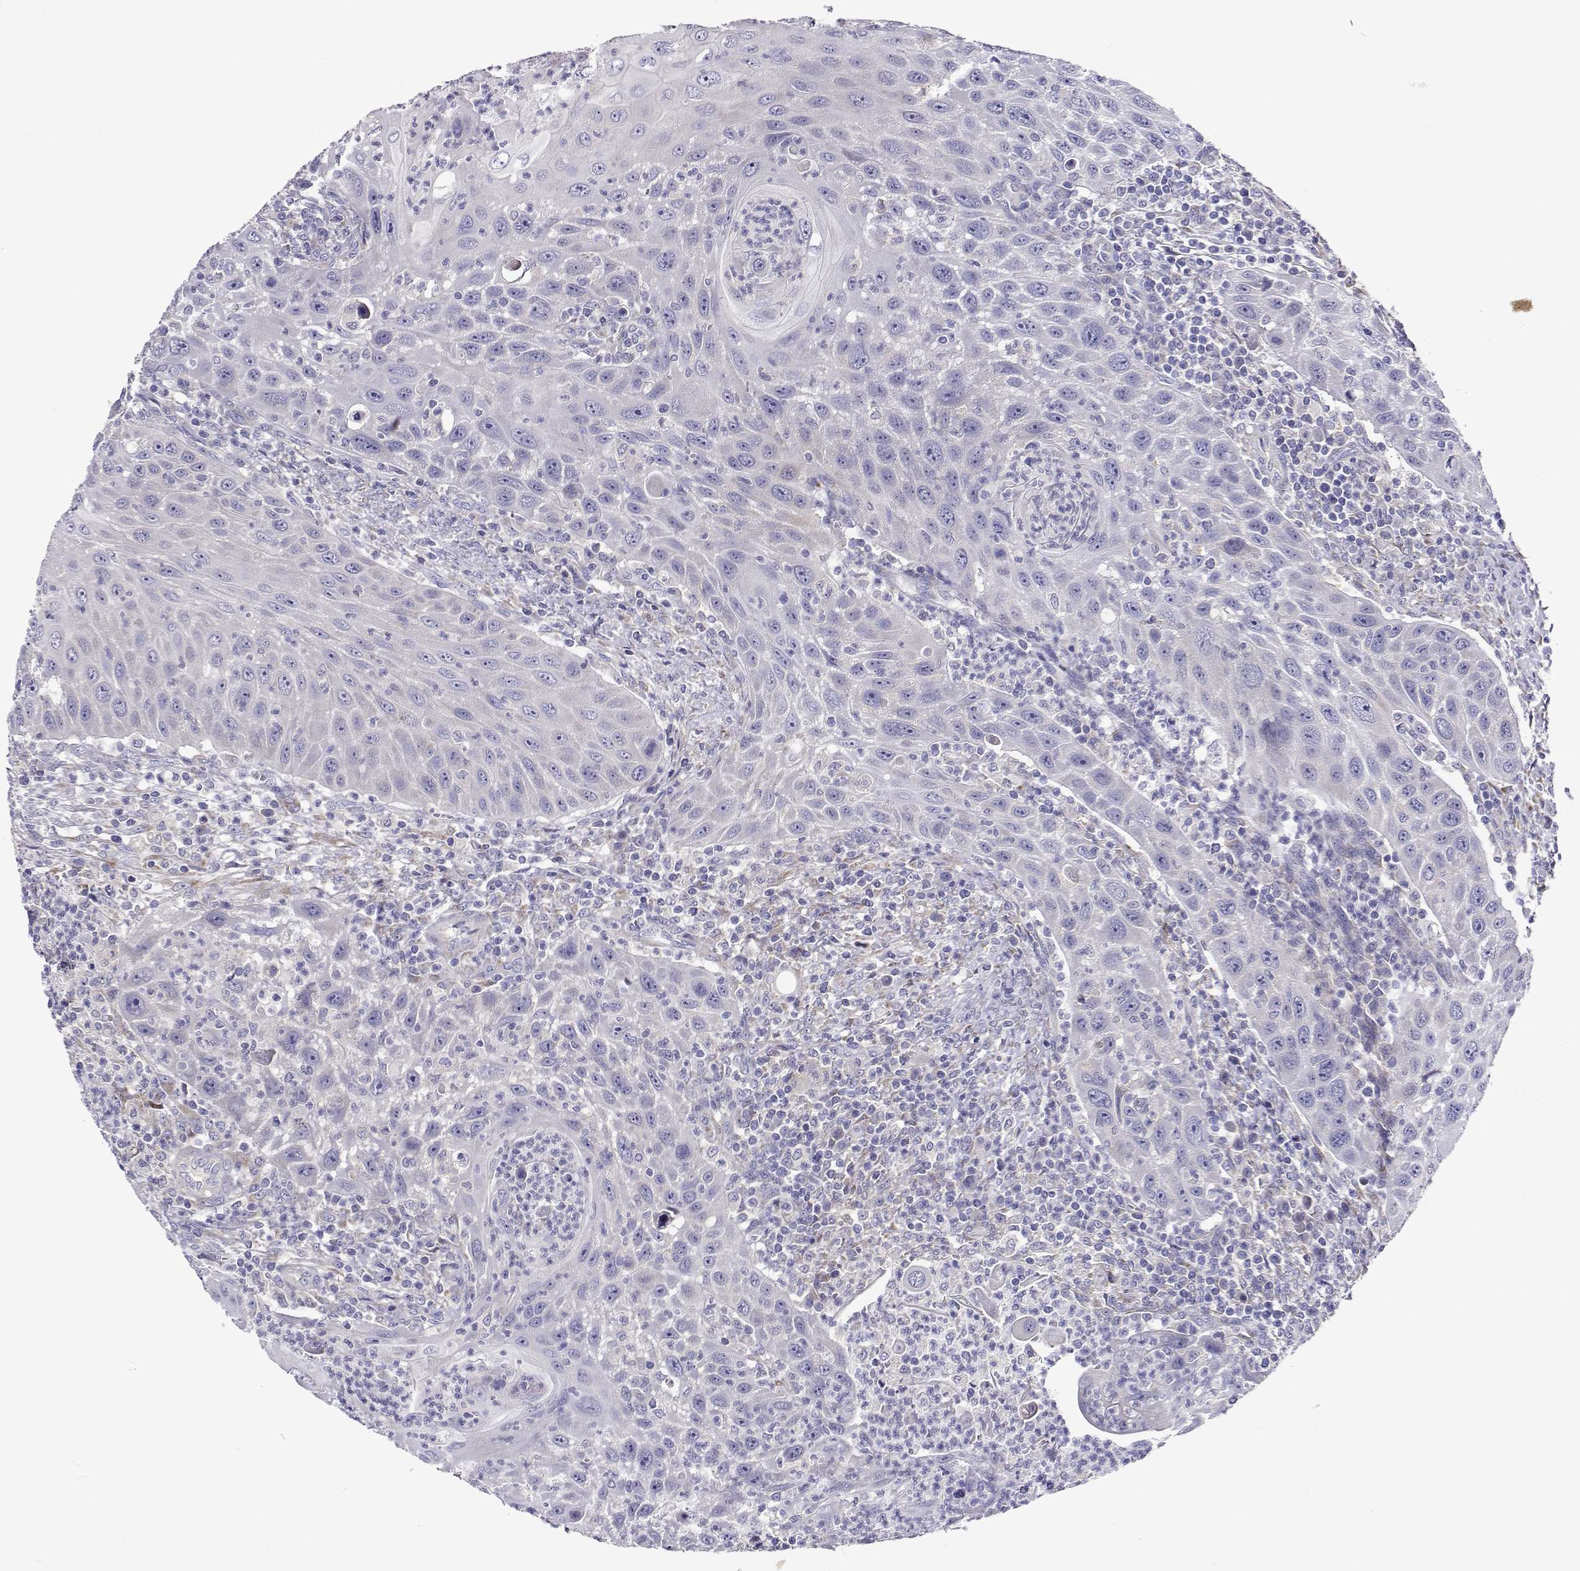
{"staining": {"intensity": "negative", "quantity": "none", "location": "none"}, "tissue": "head and neck cancer", "cell_type": "Tumor cells", "image_type": "cancer", "snomed": [{"axis": "morphology", "description": "Squamous cell carcinoma, NOS"}, {"axis": "topography", "description": "Head-Neck"}], "caption": "A micrograph of squamous cell carcinoma (head and neck) stained for a protein reveals no brown staining in tumor cells.", "gene": "LHFPL7", "patient": {"sex": "male", "age": 69}}